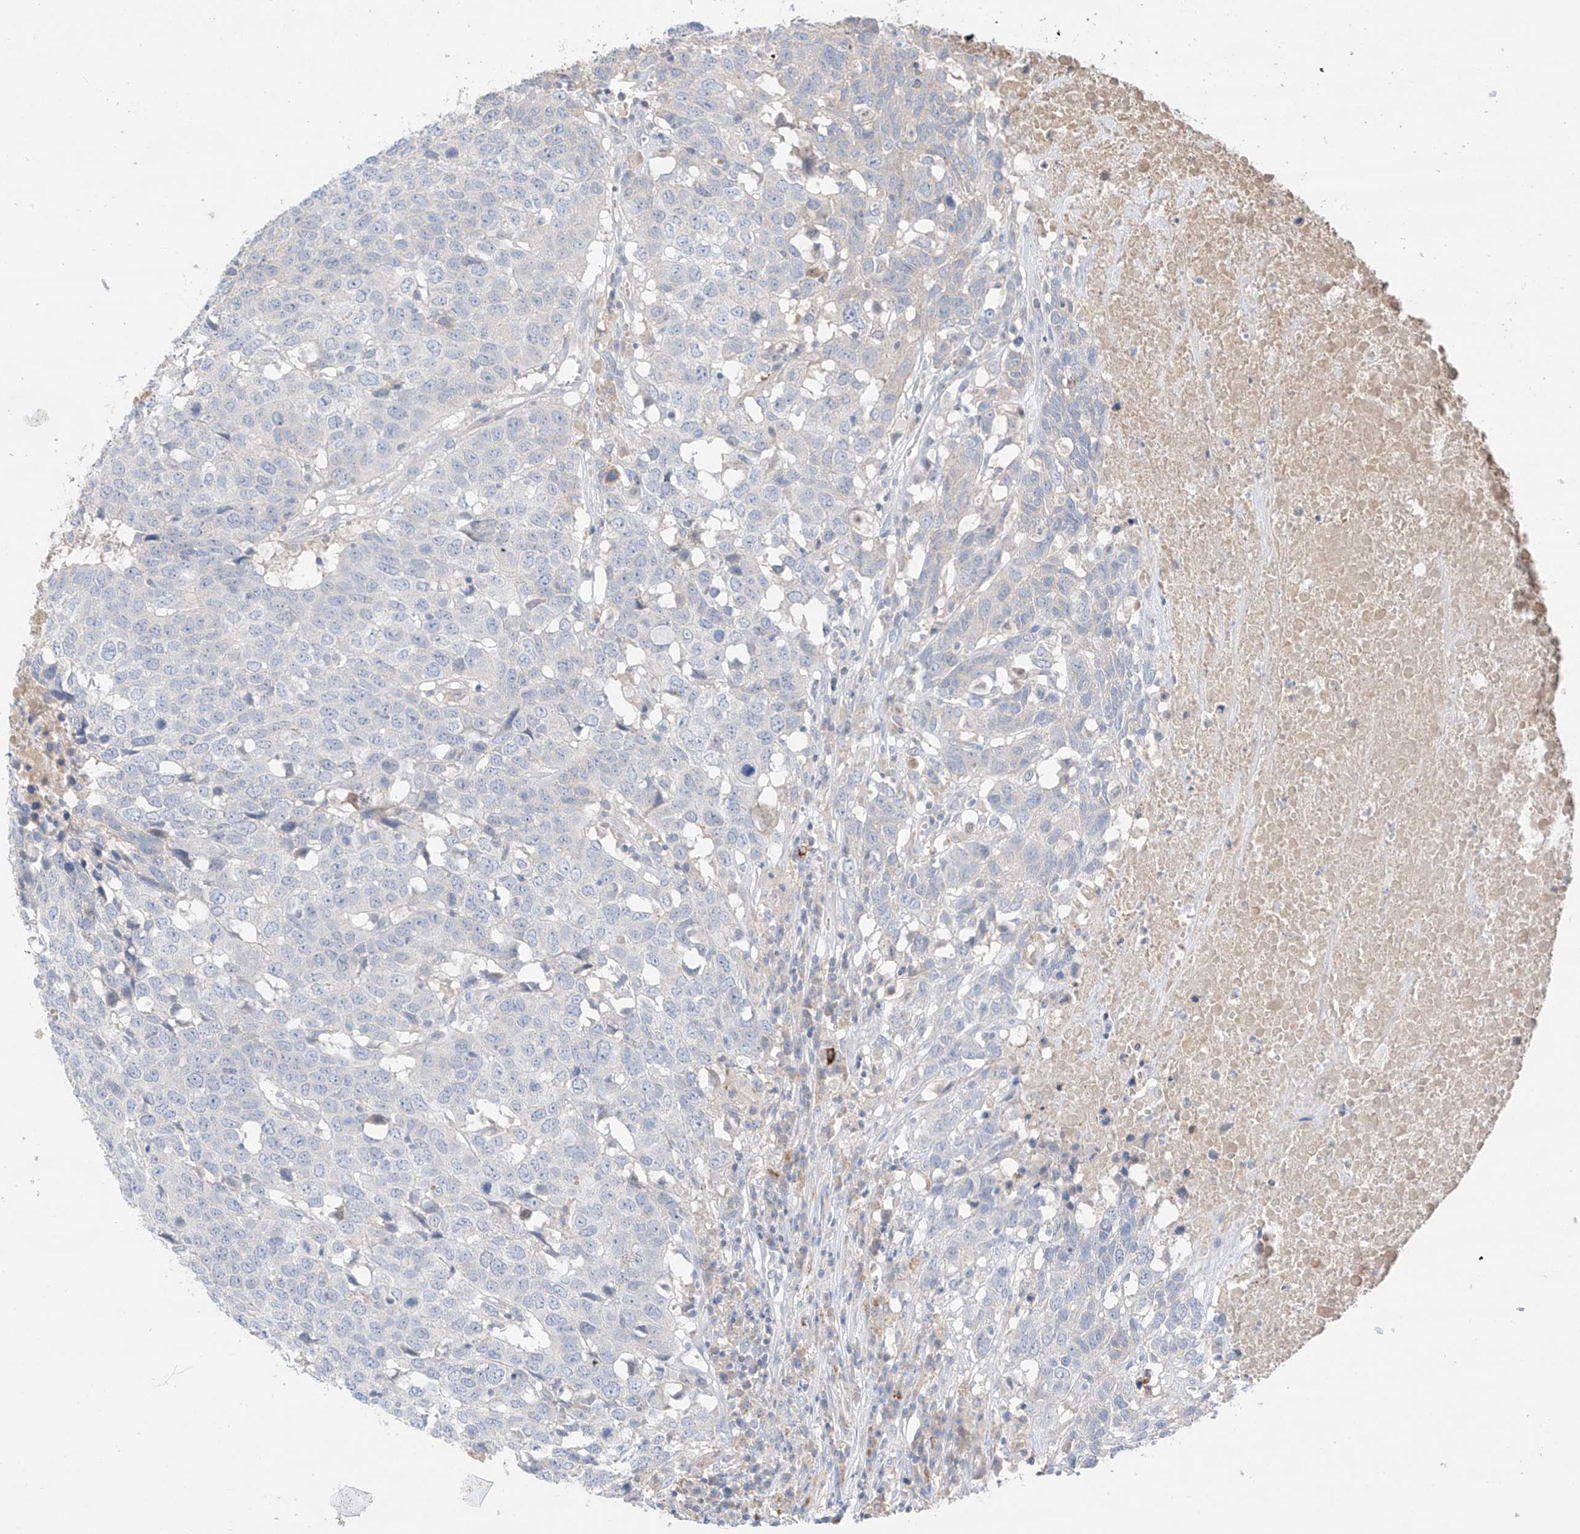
{"staining": {"intensity": "negative", "quantity": "none", "location": "none"}, "tissue": "head and neck cancer", "cell_type": "Tumor cells", "image_type": "cancer", "snomed": [{"axis": "morphology", "description": "Squamous cell carcinoma, NOS"}, {"axis": "topography", "description": "Head-Neck"}], "caption": "An immunohistochemistry histopathology image of squamous cell carcinoma (head and neck) is shown. There is no staining in tumor cells of squamous cell carcinoma (head and neck).", "gene": "CAPN13", "patient": {"sex": "male", "age": 66}}